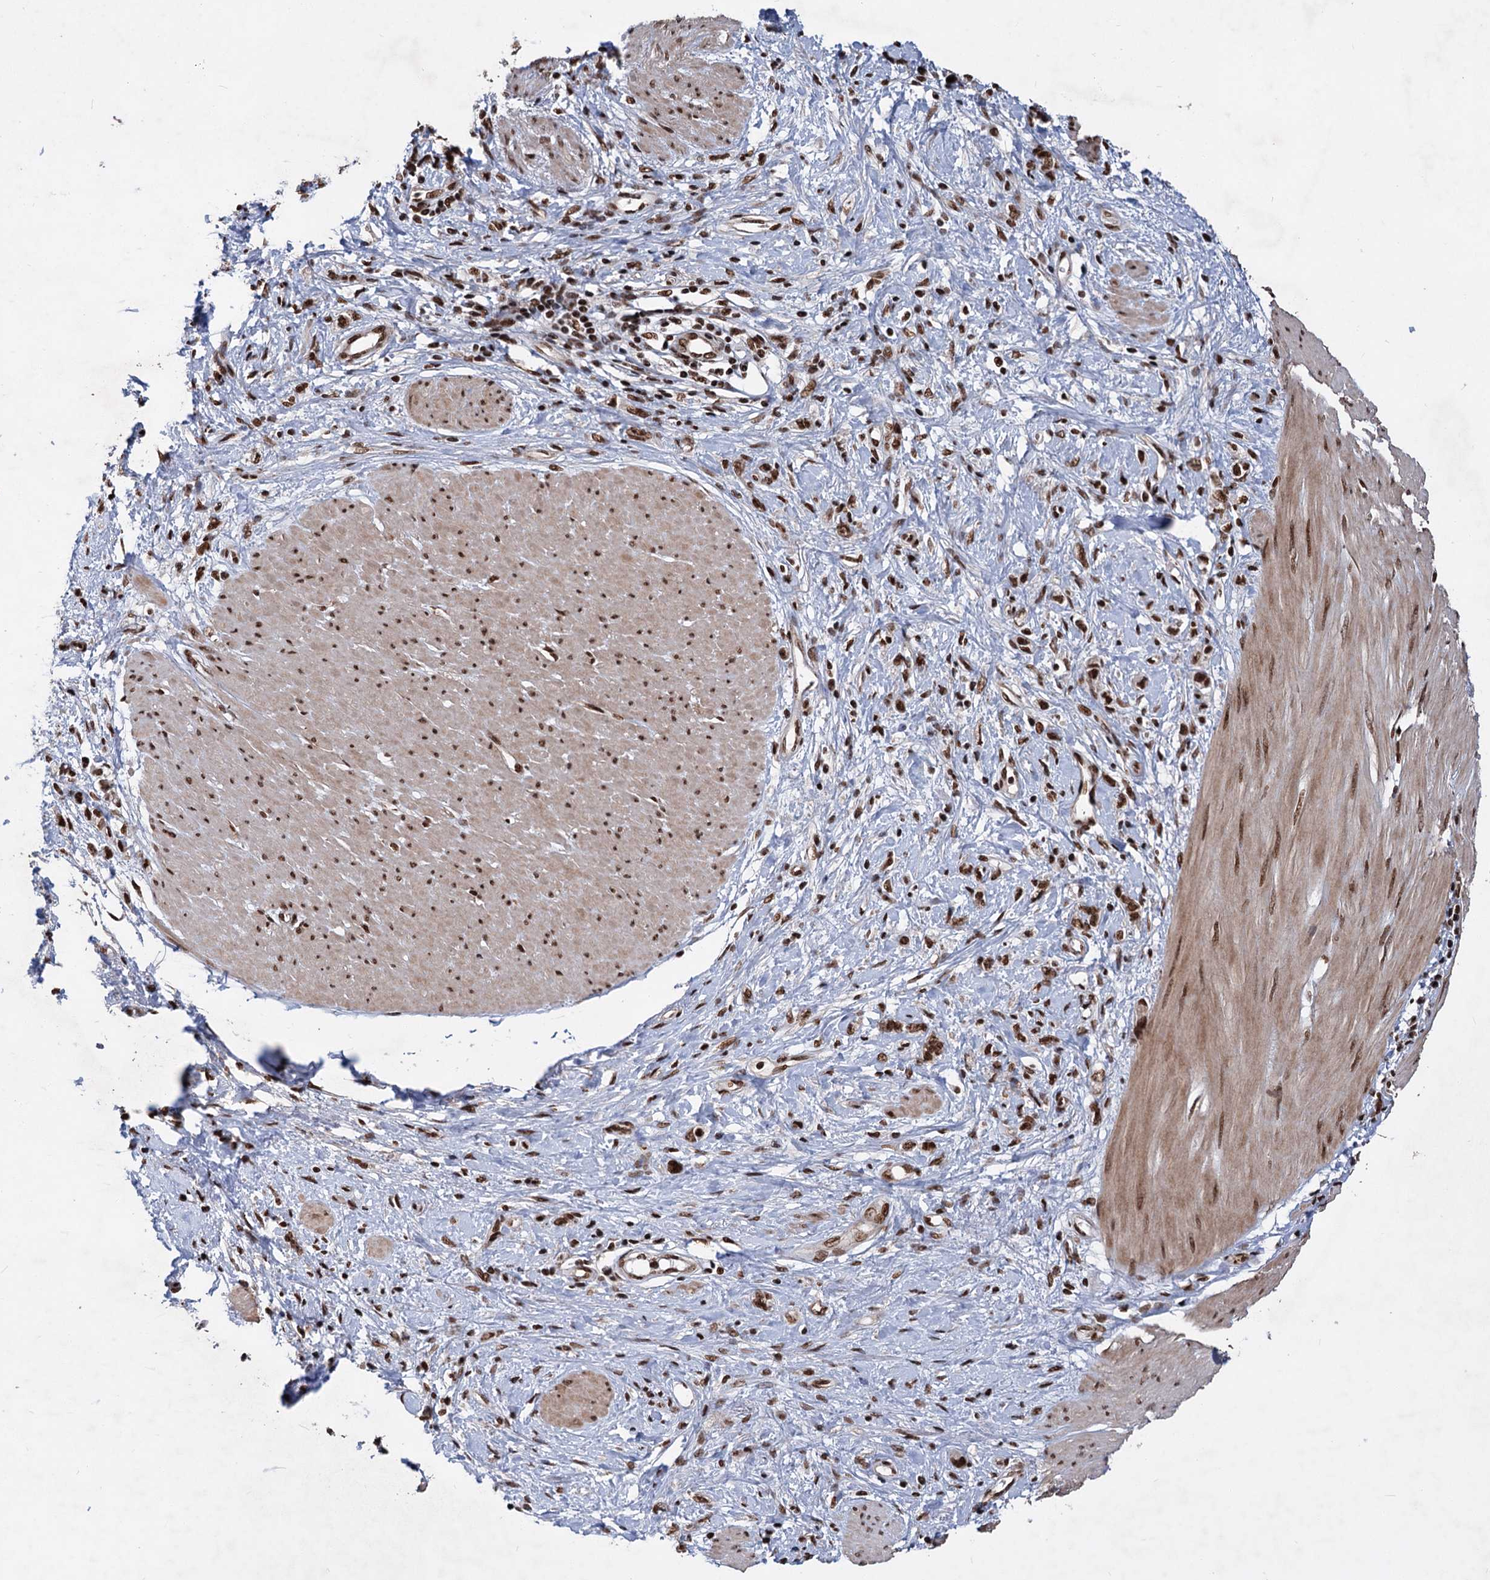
{"staining": {"intensity": "strong", "quantity": ">75%", "location": "nuclear"}, "tissue": "stomach cancer", "cell_type": "Tumor cells", "image_type": "cancer", "snomed": [{"axis": "morphology", "description": "Adenocarcinoma, NOS"}, {"axis": "topography", "description": "Stomach"}], "caption": "Stomach adenocarcinoma stained for a protein (brown) reveals strong nuclear positive positivity in approximately >75% of tumor cells.", "gene": "MAML1", "patient": {"sex": "female", "age": 76}}